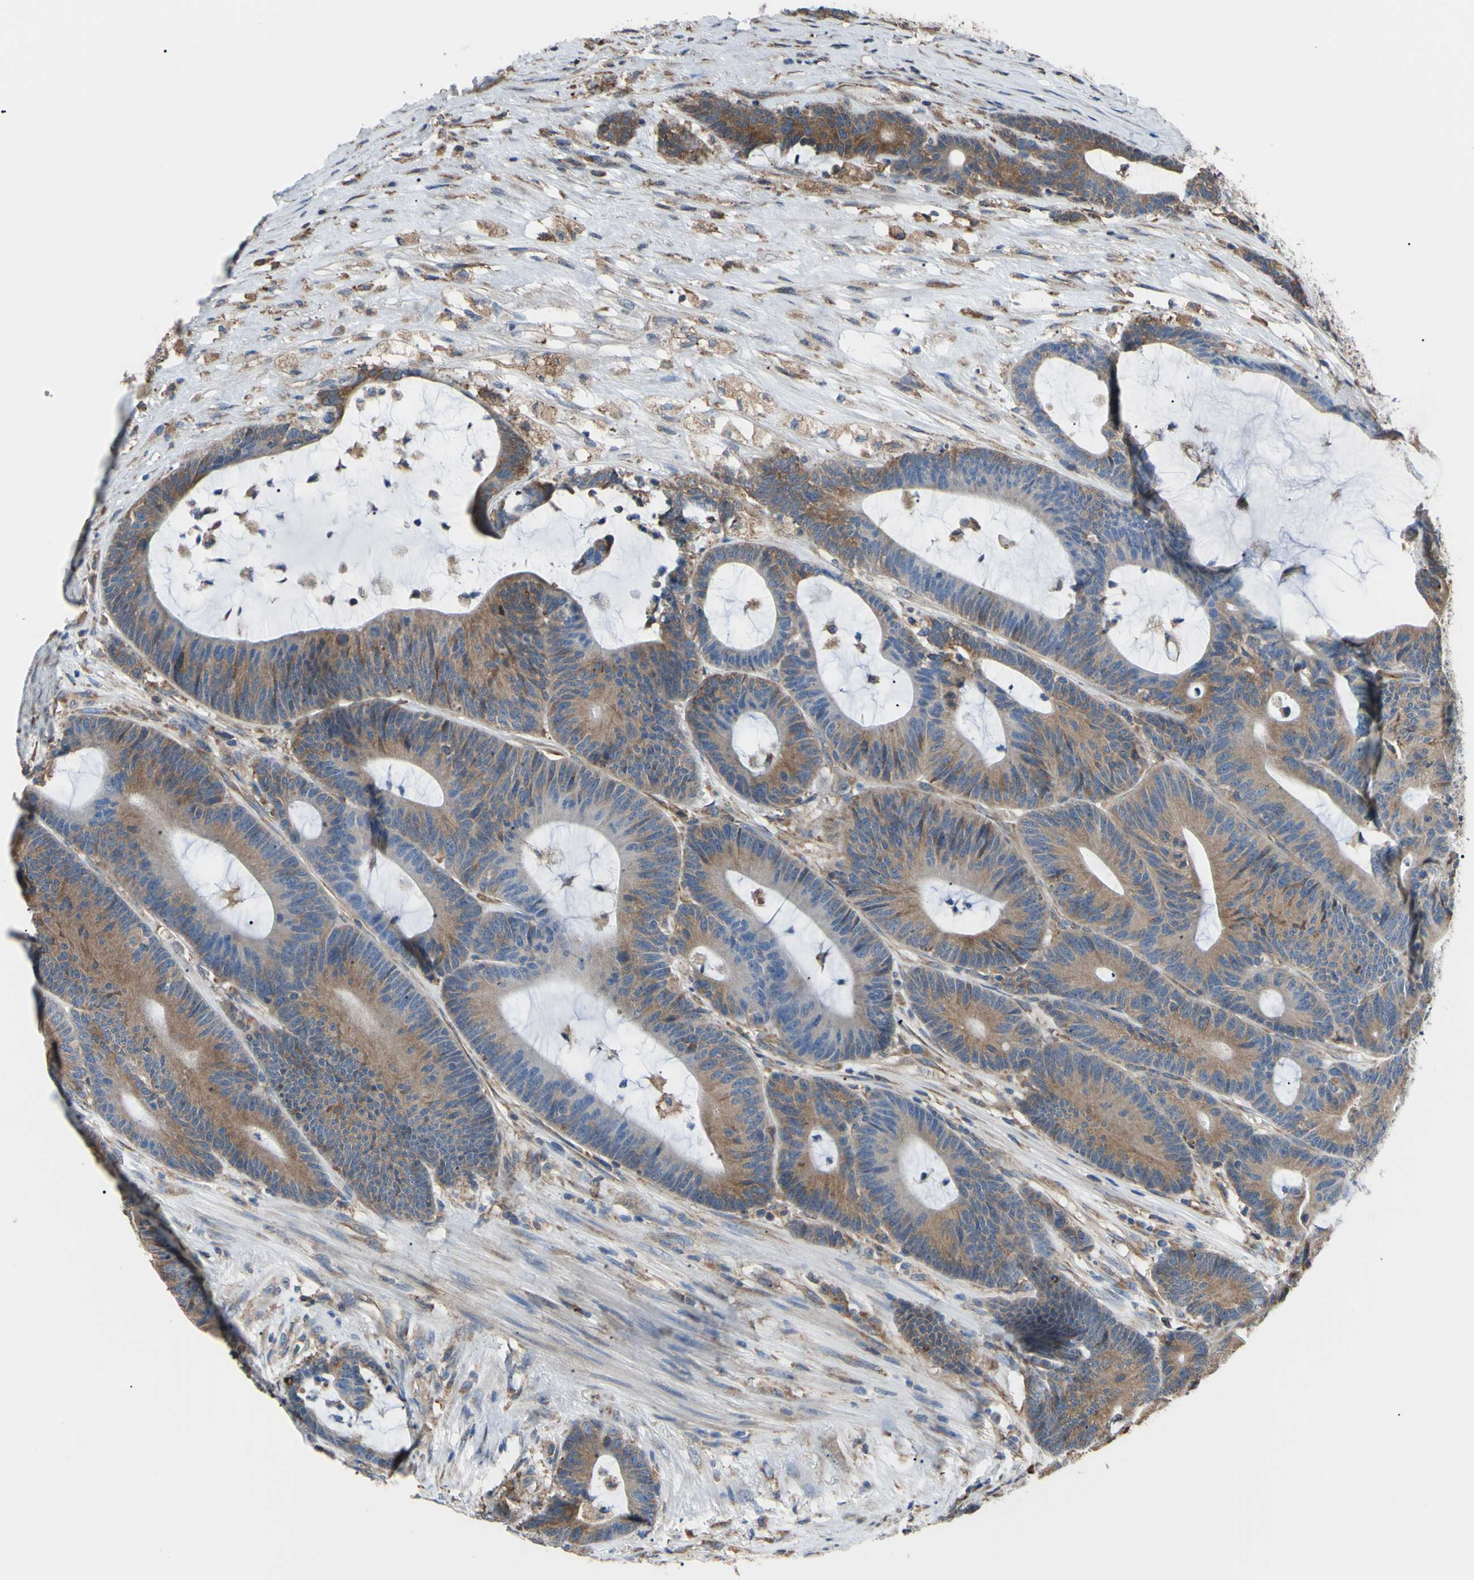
{"staining": {"intensity": "strong", "quantity": ">75%", "location": "cytoplasmic/membranous"}, "tissue": "colorectal cancer", "cell_type": "Tumor cells", "image_type": "cancer", "snomed": [{"axis": "morphology", "description": "Adenocarcinoma, NOS"}, {"axis": "topography", "description": "Colon"}], "caption": "DAB (3,3'-diaminobenzidine) immunohistochemical staining of adenocarcinoma (colorectal) displays strong cytoplasmic/membranous protein expression in about >75% of tumor cells. Ihc stains the protein in brown and the nuclei are stained blue.", "gene": "BMF", "patient": {"sex": "female", "age": 84}}